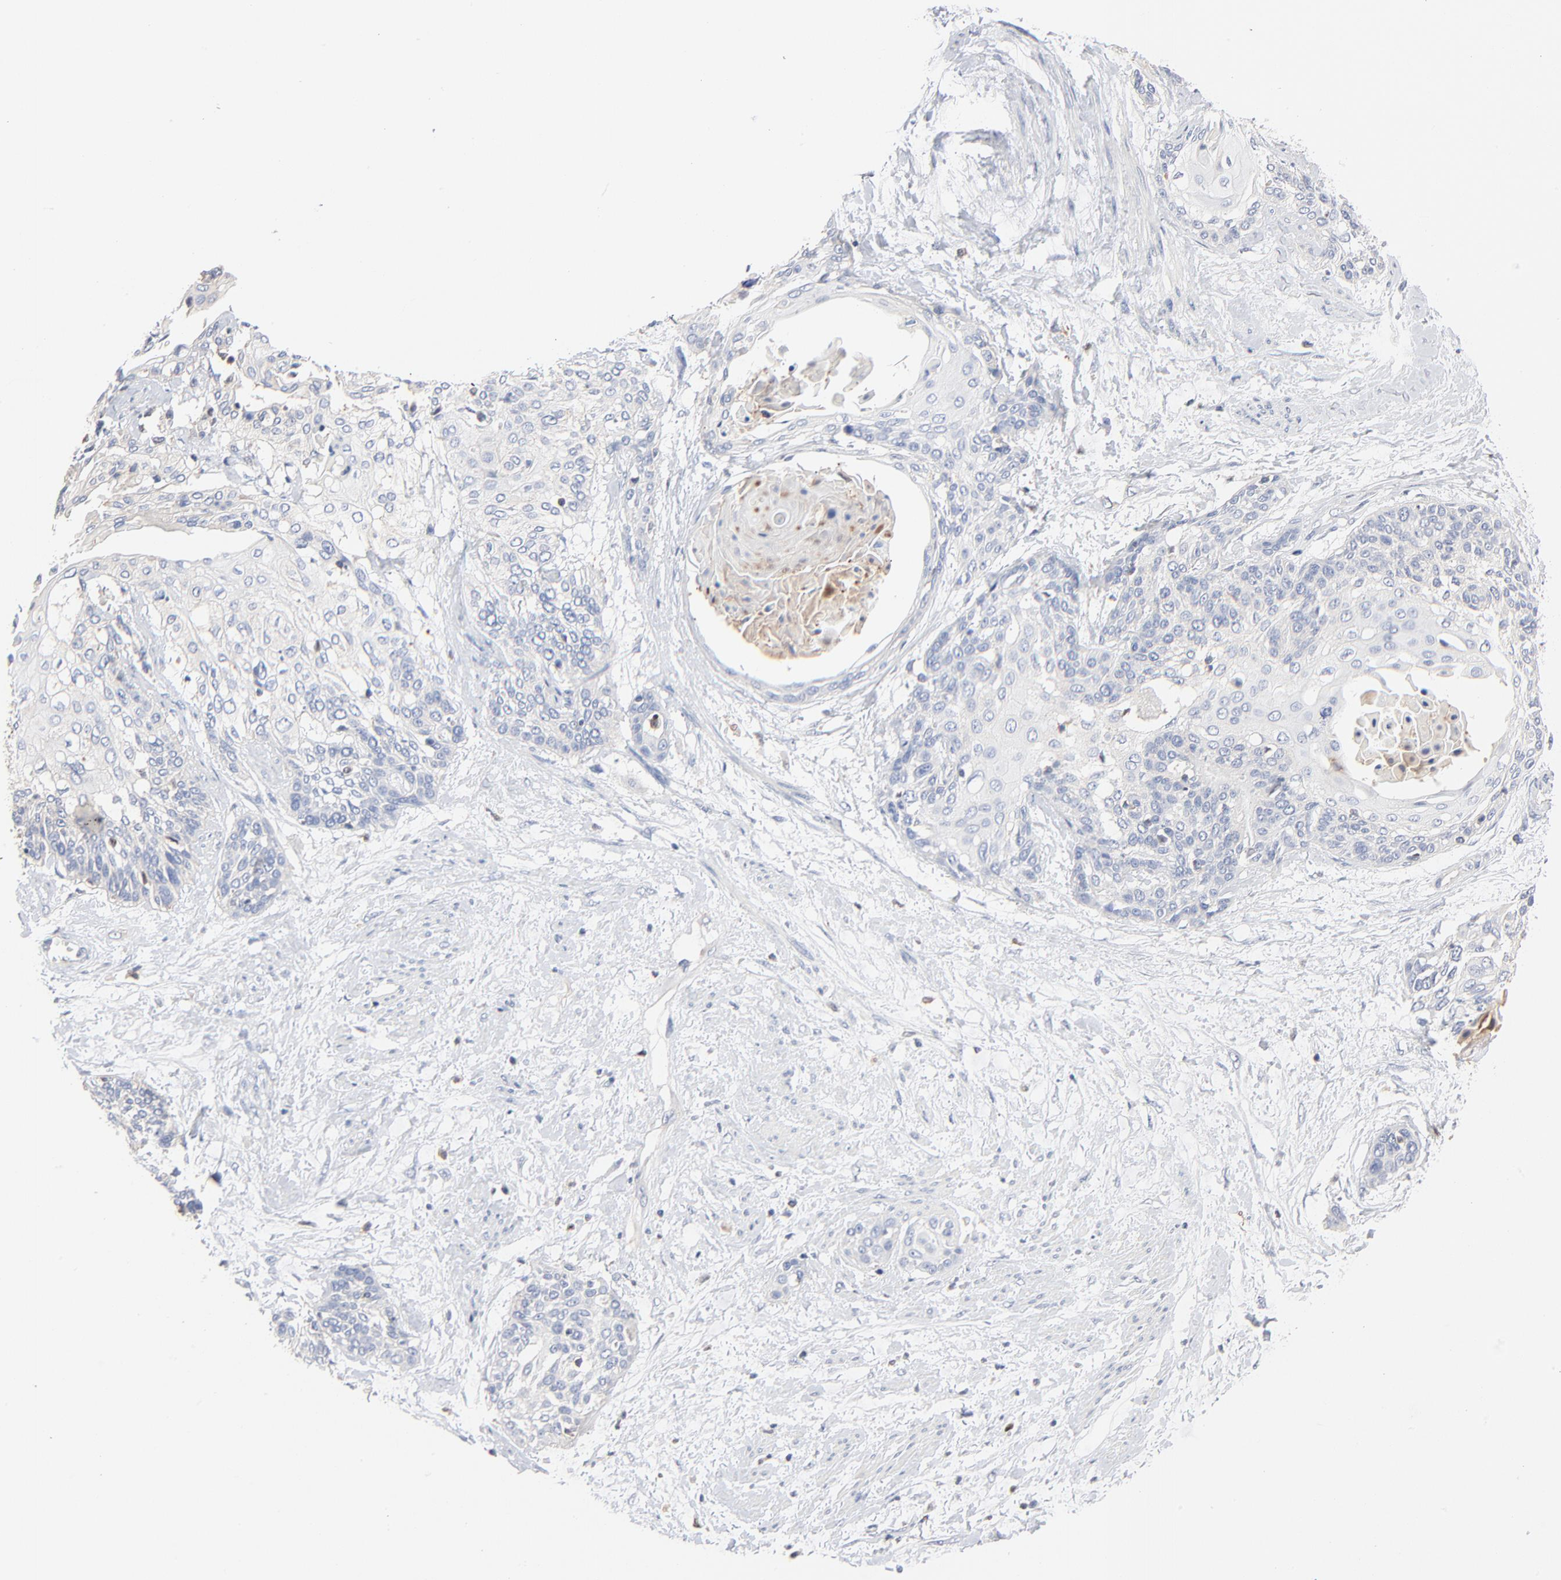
{"staining": {"intensity": "negative", "quantity": "none", "location": "none"}, "tissue": "cervical cancer", "cell_type": "Tumor cells", "image_type": "cancer", "snomed": [{"axis": "morphology", "description": "Squamous cell carcinoma, NOS"}, {"axis": "topography", "description": "Cervix"}], "caption": "DAB (3,3'-diaminobenzidine) immunohistochemical staining of human cervical squamous cell carcinoma displays no significant positivity in tumor cells. (DAB (3,3'-diaminobenzidine) immunohistochemistry with hematoxylin counter stain).", "gene": "ARHGEF6", "patient": {"sex": "female", "age": 57}}